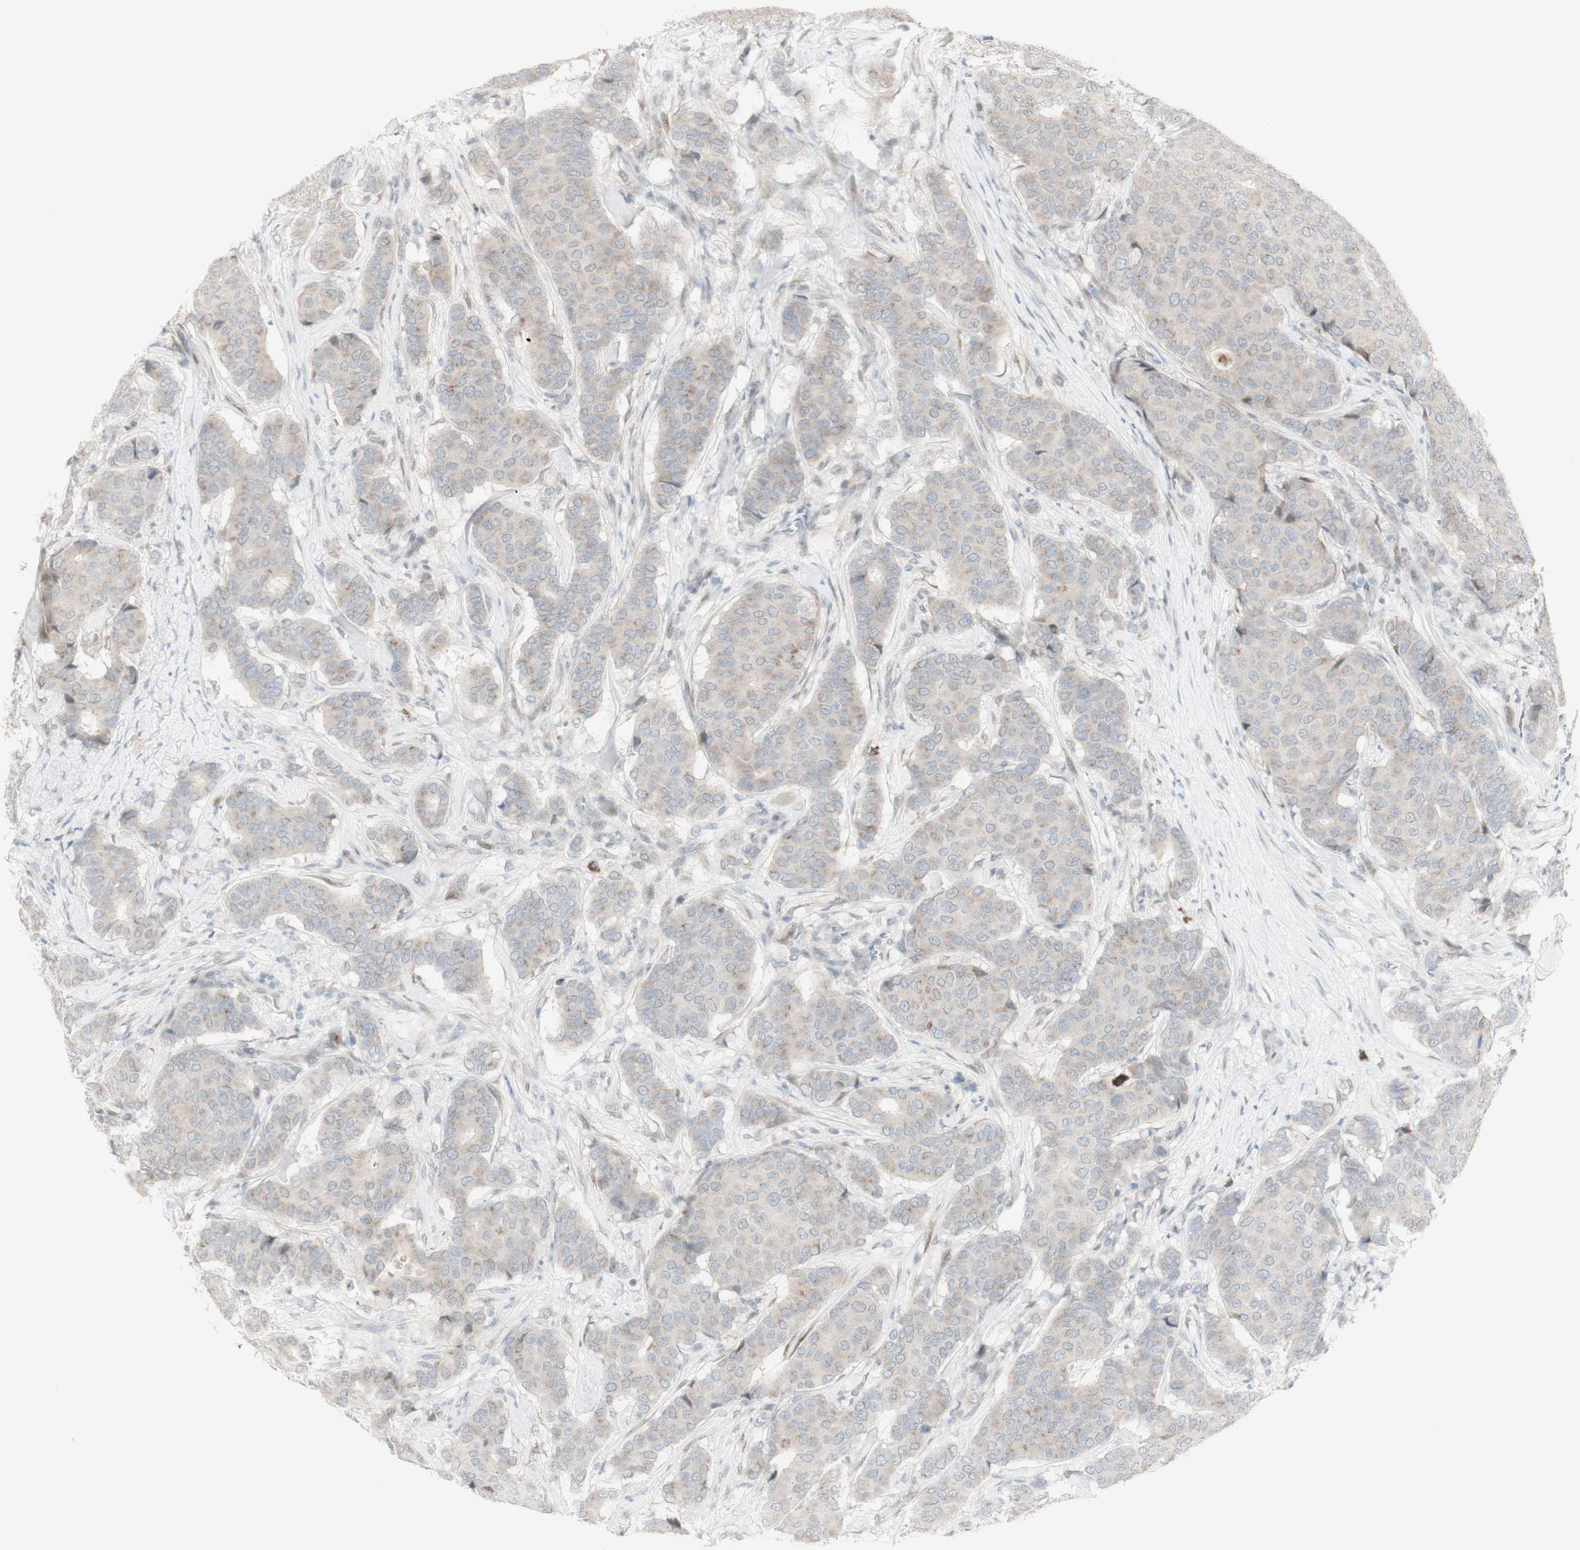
{"staining": {"intensity": "weak", "quantity": "<25%", "location": "cytoplasmic/membranous"}, "tissue": "breast cancer", "cell_type": "Tumor cells", "image_type": "cancer", "snomed": [{"axis": "morphology", "description": "Duct carcinoma"}, {"axis": "topography", "description": "Breast"}], "caption": "Human breast infiltrating ductal carcinoma stained for a protein using immunohistochemistry (IHC) demonstrates no staining in tumor cells.", "gene": "C1orf116", "patient": {"sex": "female", "age": 75}}